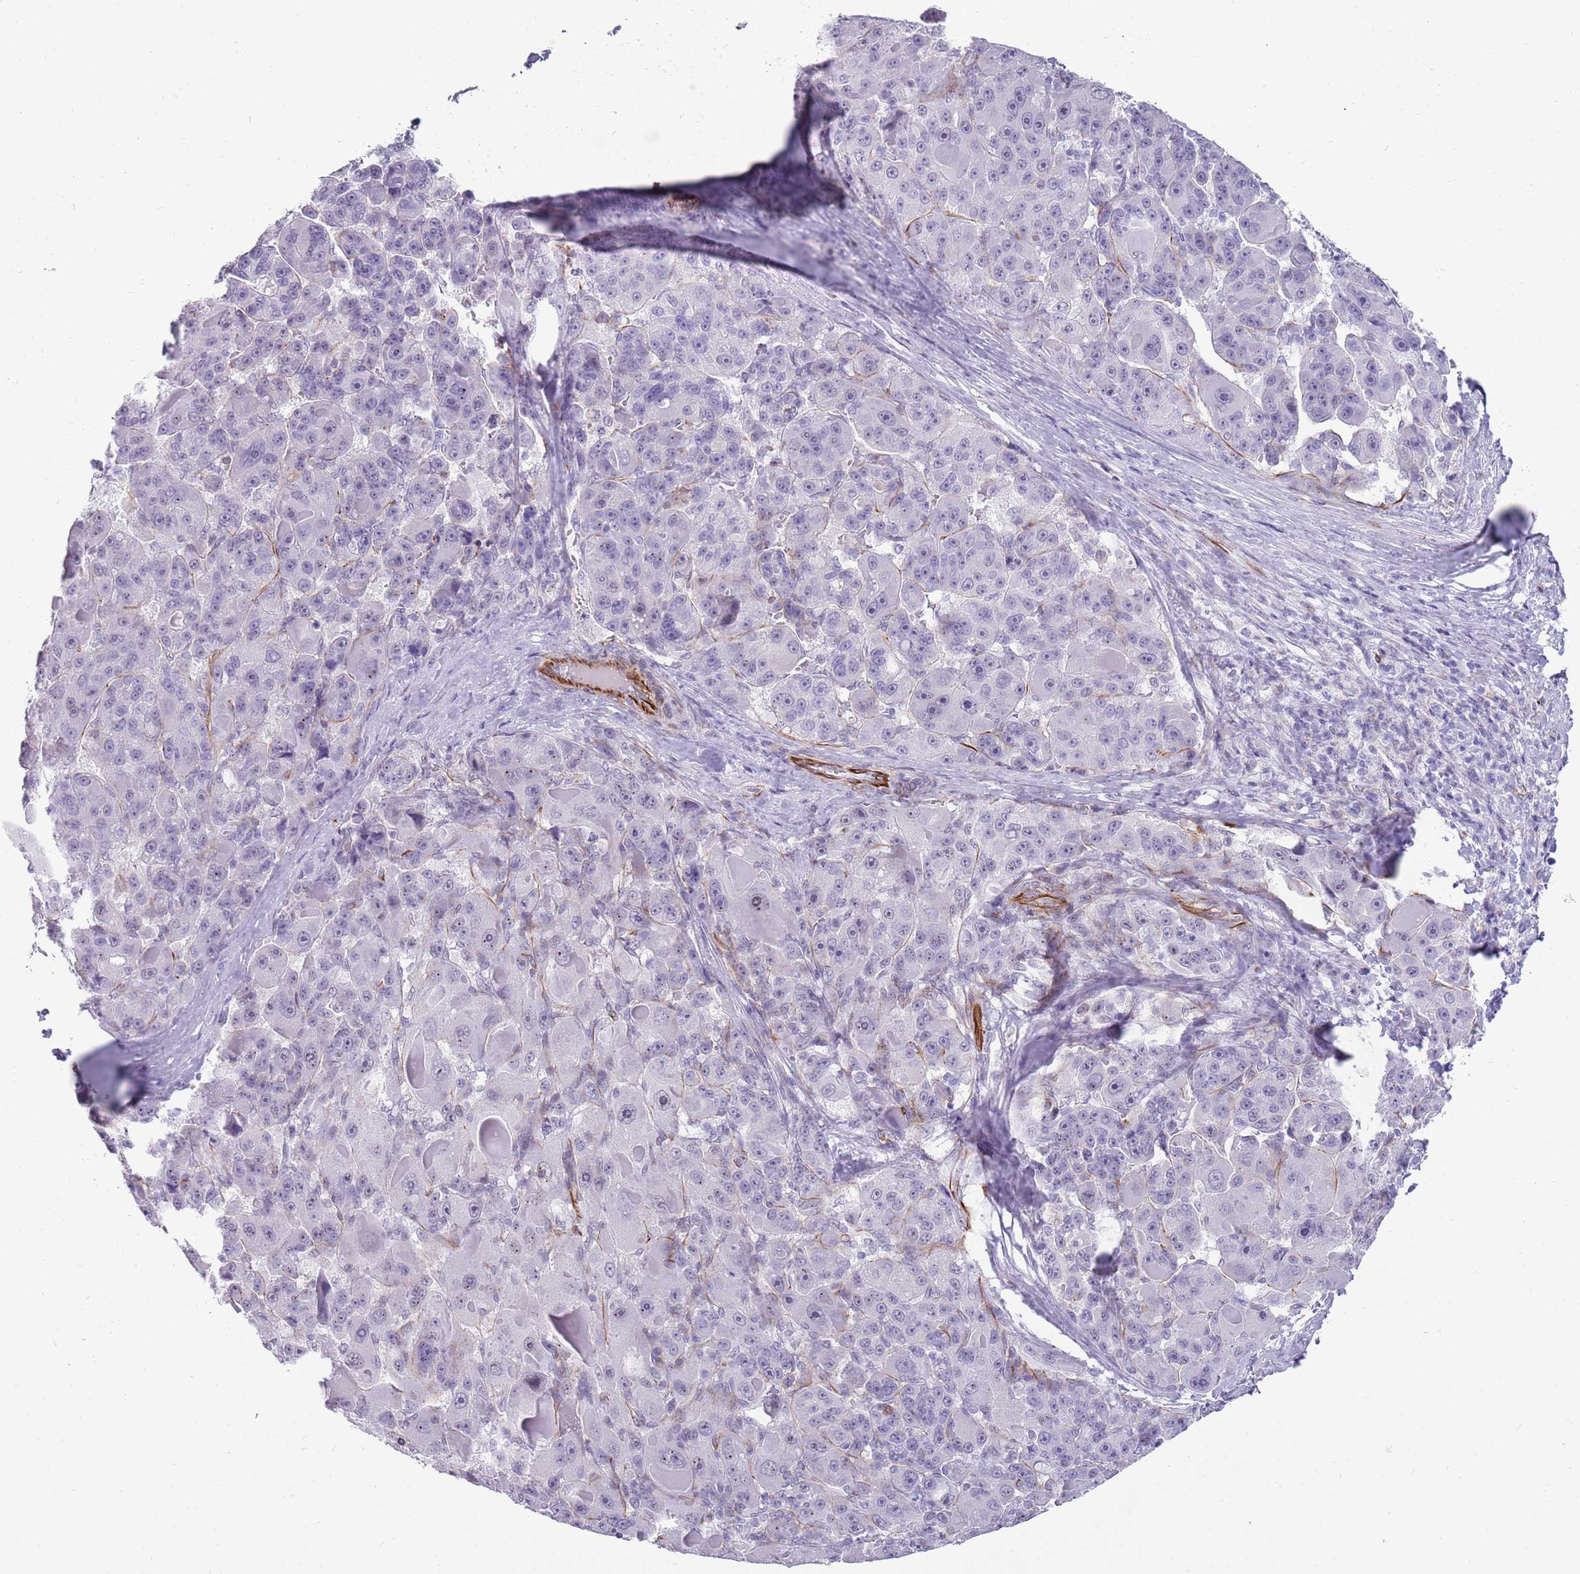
{"staining": {"intensity": "negative", "quantity": "none", "location": "none"}, "tissue": "liver cancer", "cell_type": "Tumor cells", "image_type": "cancer", "snomed": [{"axis": "morphology", "description": "Carcinoma, Hepatocellular, NOS"}, {"axis": "topography", "description": "Liver"}], "caption": "Tumor cells show no significant protein staining in liver hepatocellular carcinoma. Nuclei are stained in blue.", "gene": "NBPF3", "patient": {"sex": "male", "age": 76}}